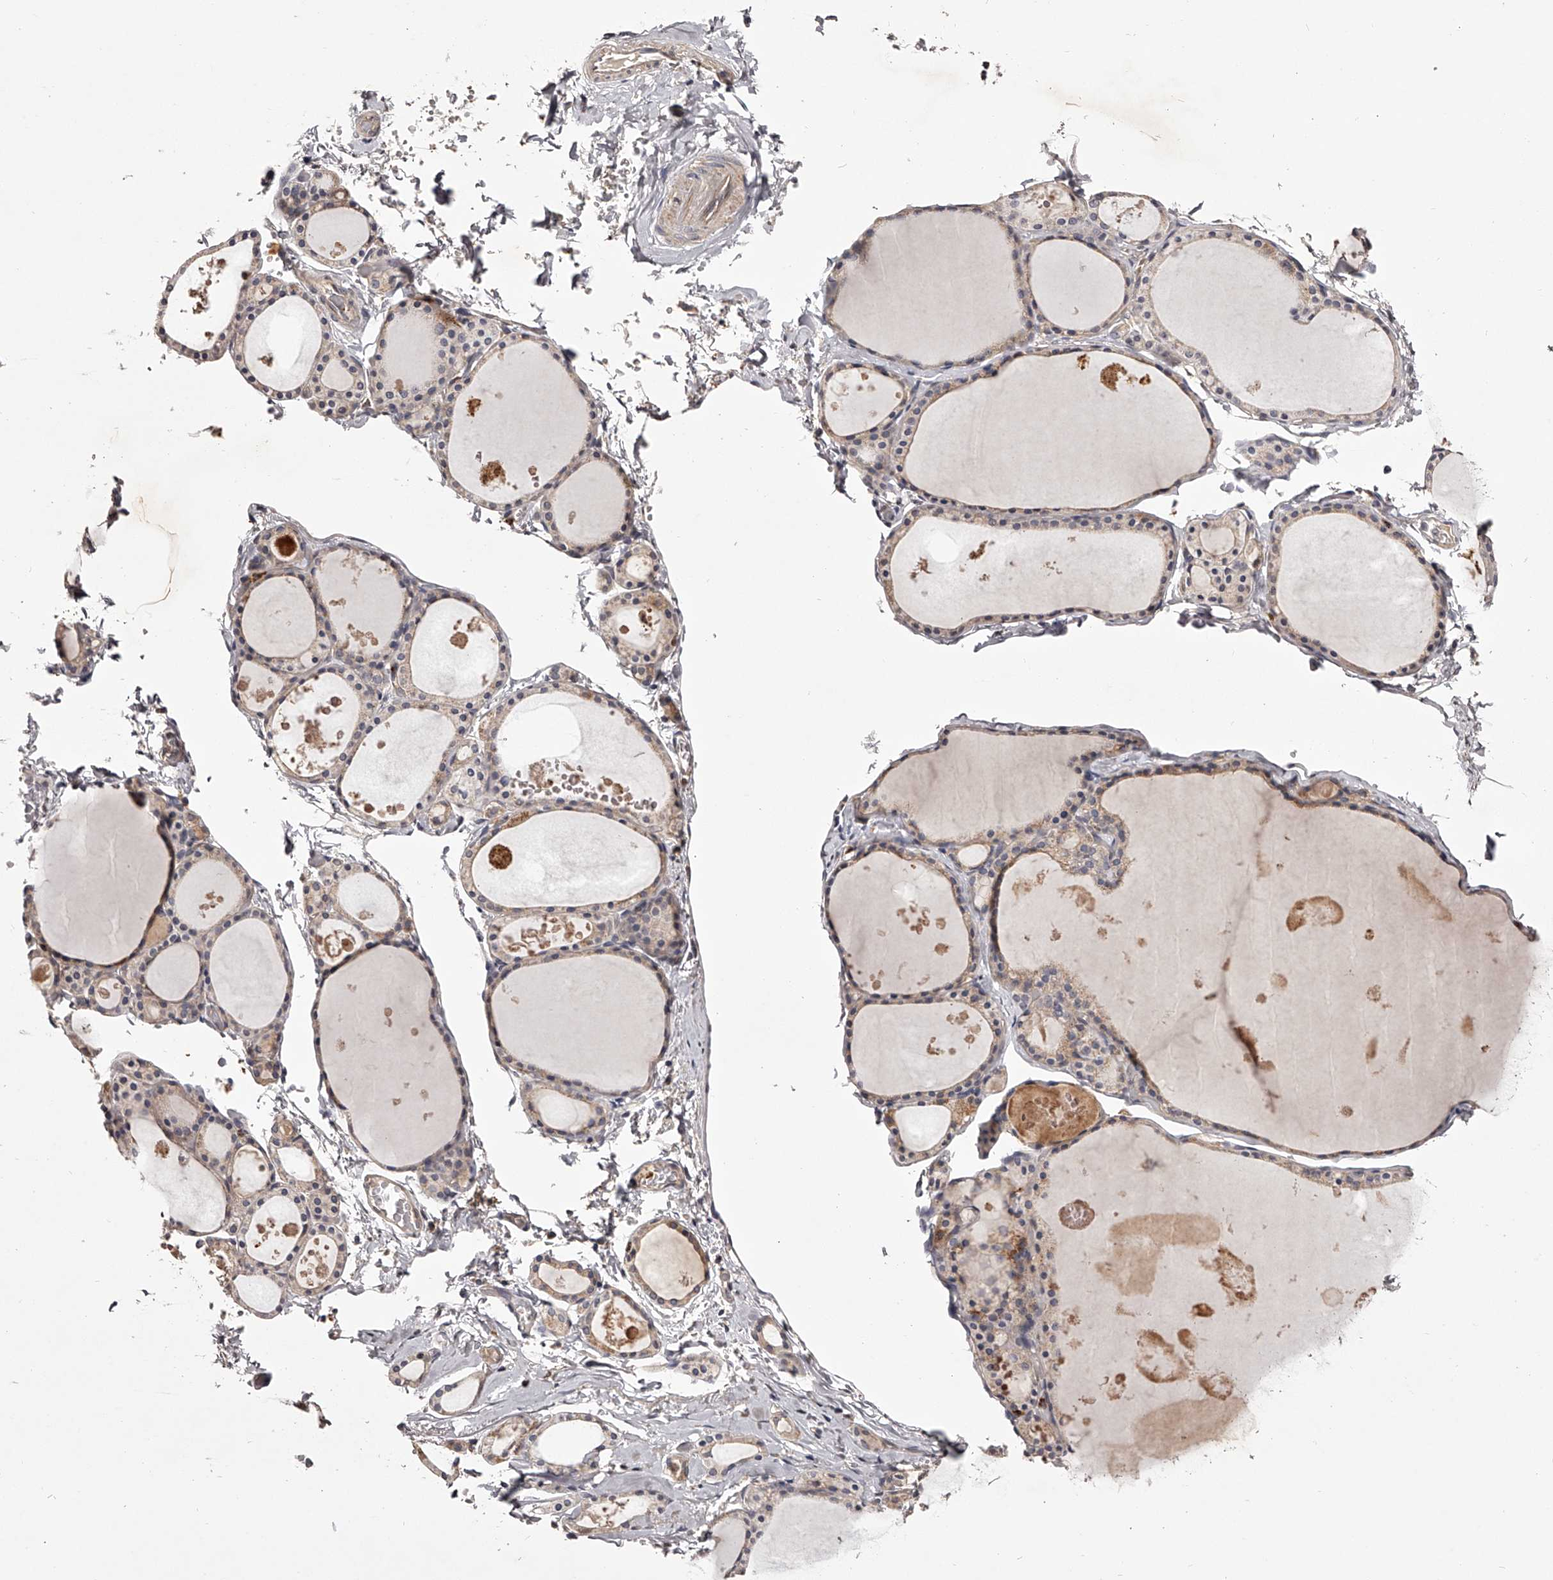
{"staining": {"intensity": "weak", "quantity": ">75%", "location": "cytoplasmic/membranous"}, "tissue": "thyroid gland", "cell_type": "Glandular cells", "image_type": "normal", "snomed": [{"axis": "morphology", "description": "Normal tissue, NOS"}, {"axis": "topography", "description": "Thyroid gland"}], "caption": "Brown immunohistochemical staining in unremarkable thyroid gland exhibits weak cytoplasmic/membranous expression in about >75% of glandular cells. (brown staining indicates protein expression, while blue staining denotes nuclei).", "gene": "ODF2L", "patient": {"sex": "male", "age": 56}}